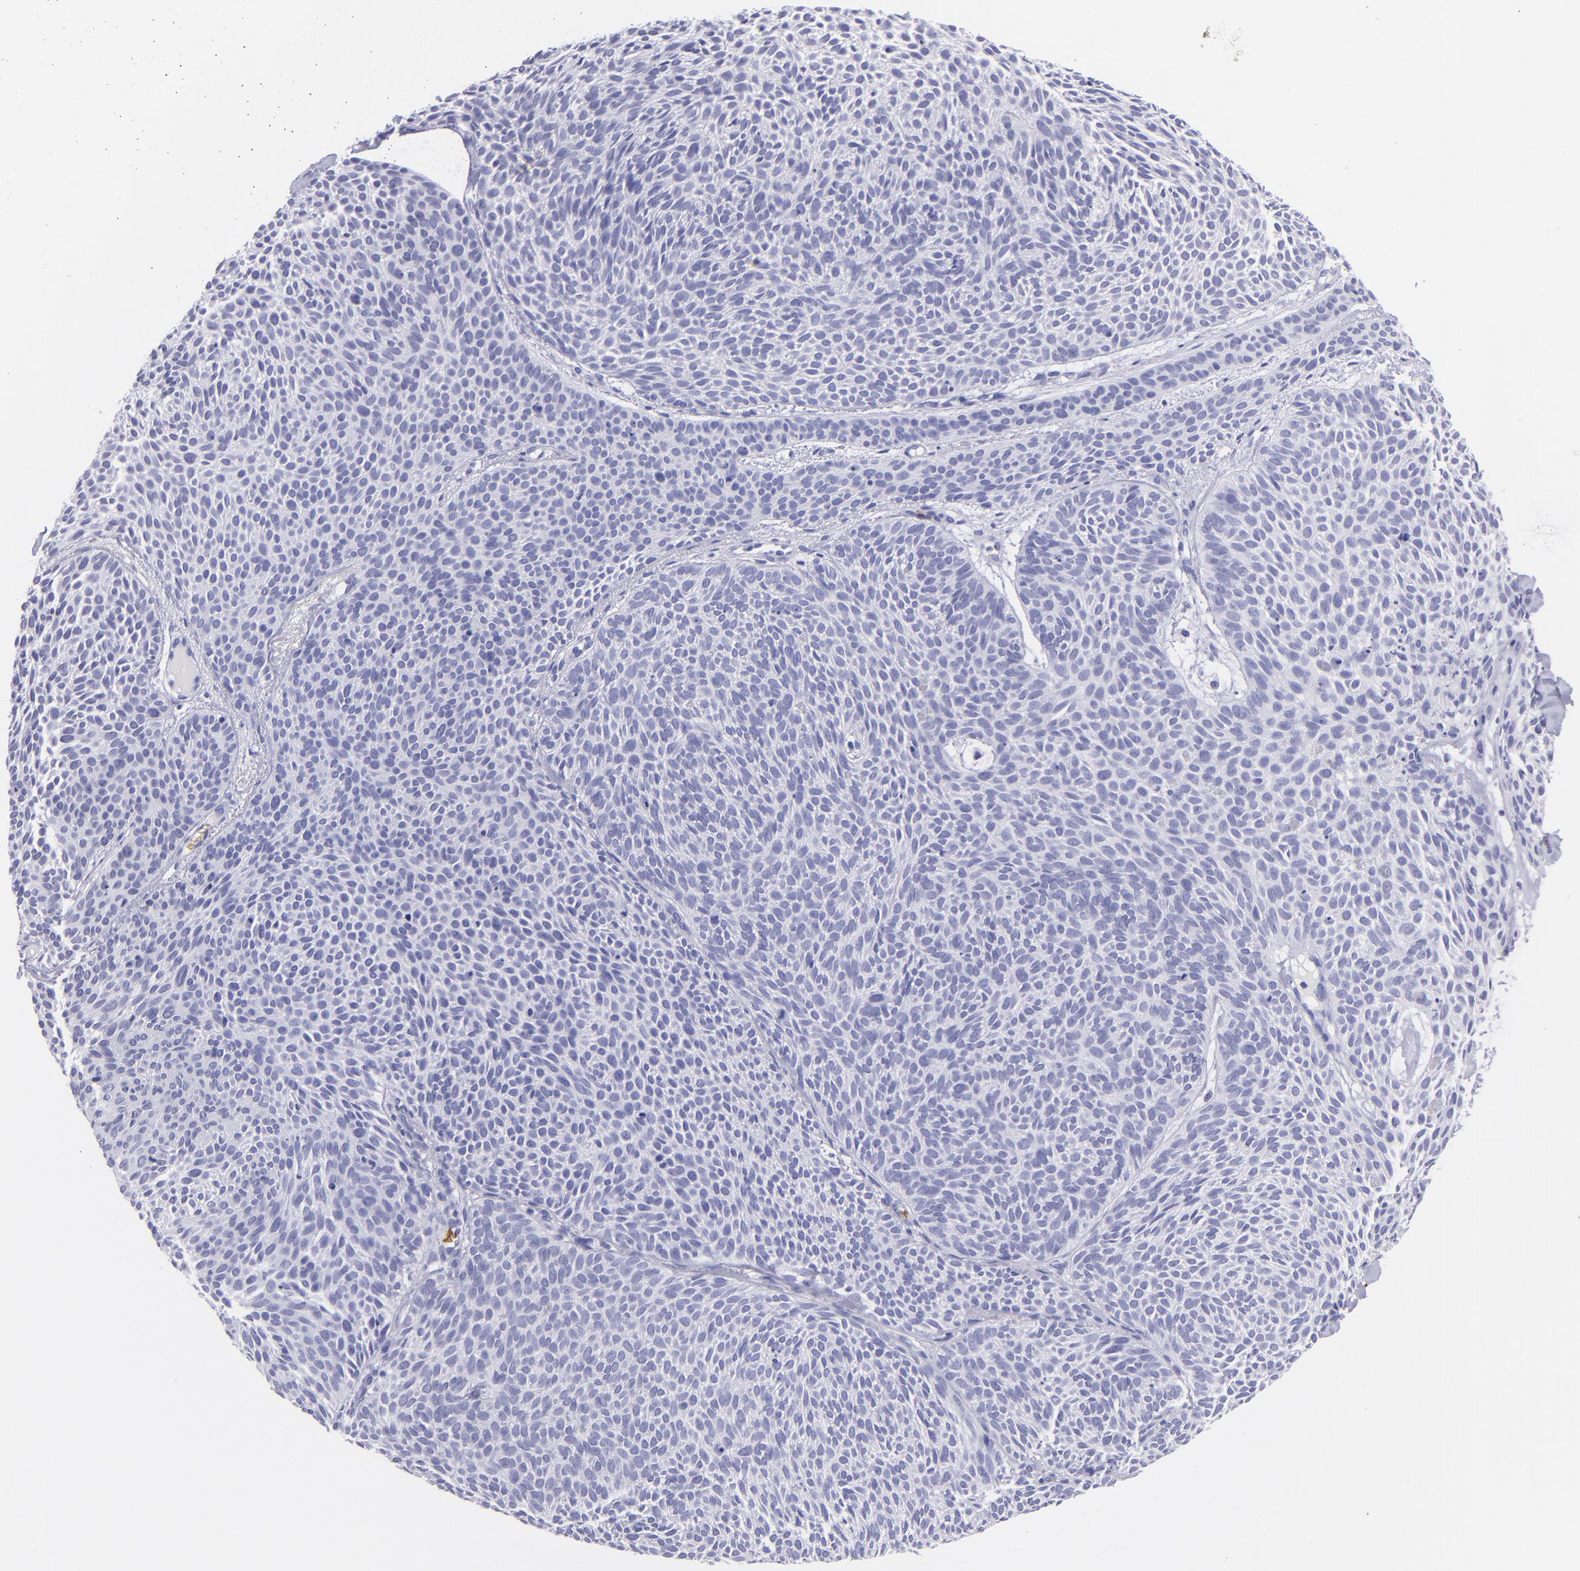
{"staining": {"intensity": "negative", "quantity": "none", "location": "none"}, "tissue": "skin cancer", "cell_type": "Tumor cells", "image_type": "cancer", "snomed": [{"axis": "morphology", "description": "Basal cell carcinoma"}, {"axis": "topography", "description": "Skin"}], "caption": "Immunohistochemistry micrograph of human skin basal cell carcinoma stained for a protein (brown), which shows no expression in tumor cells.", "gene": "GYPA", "patient": {"sex": "male", "age": 84}}